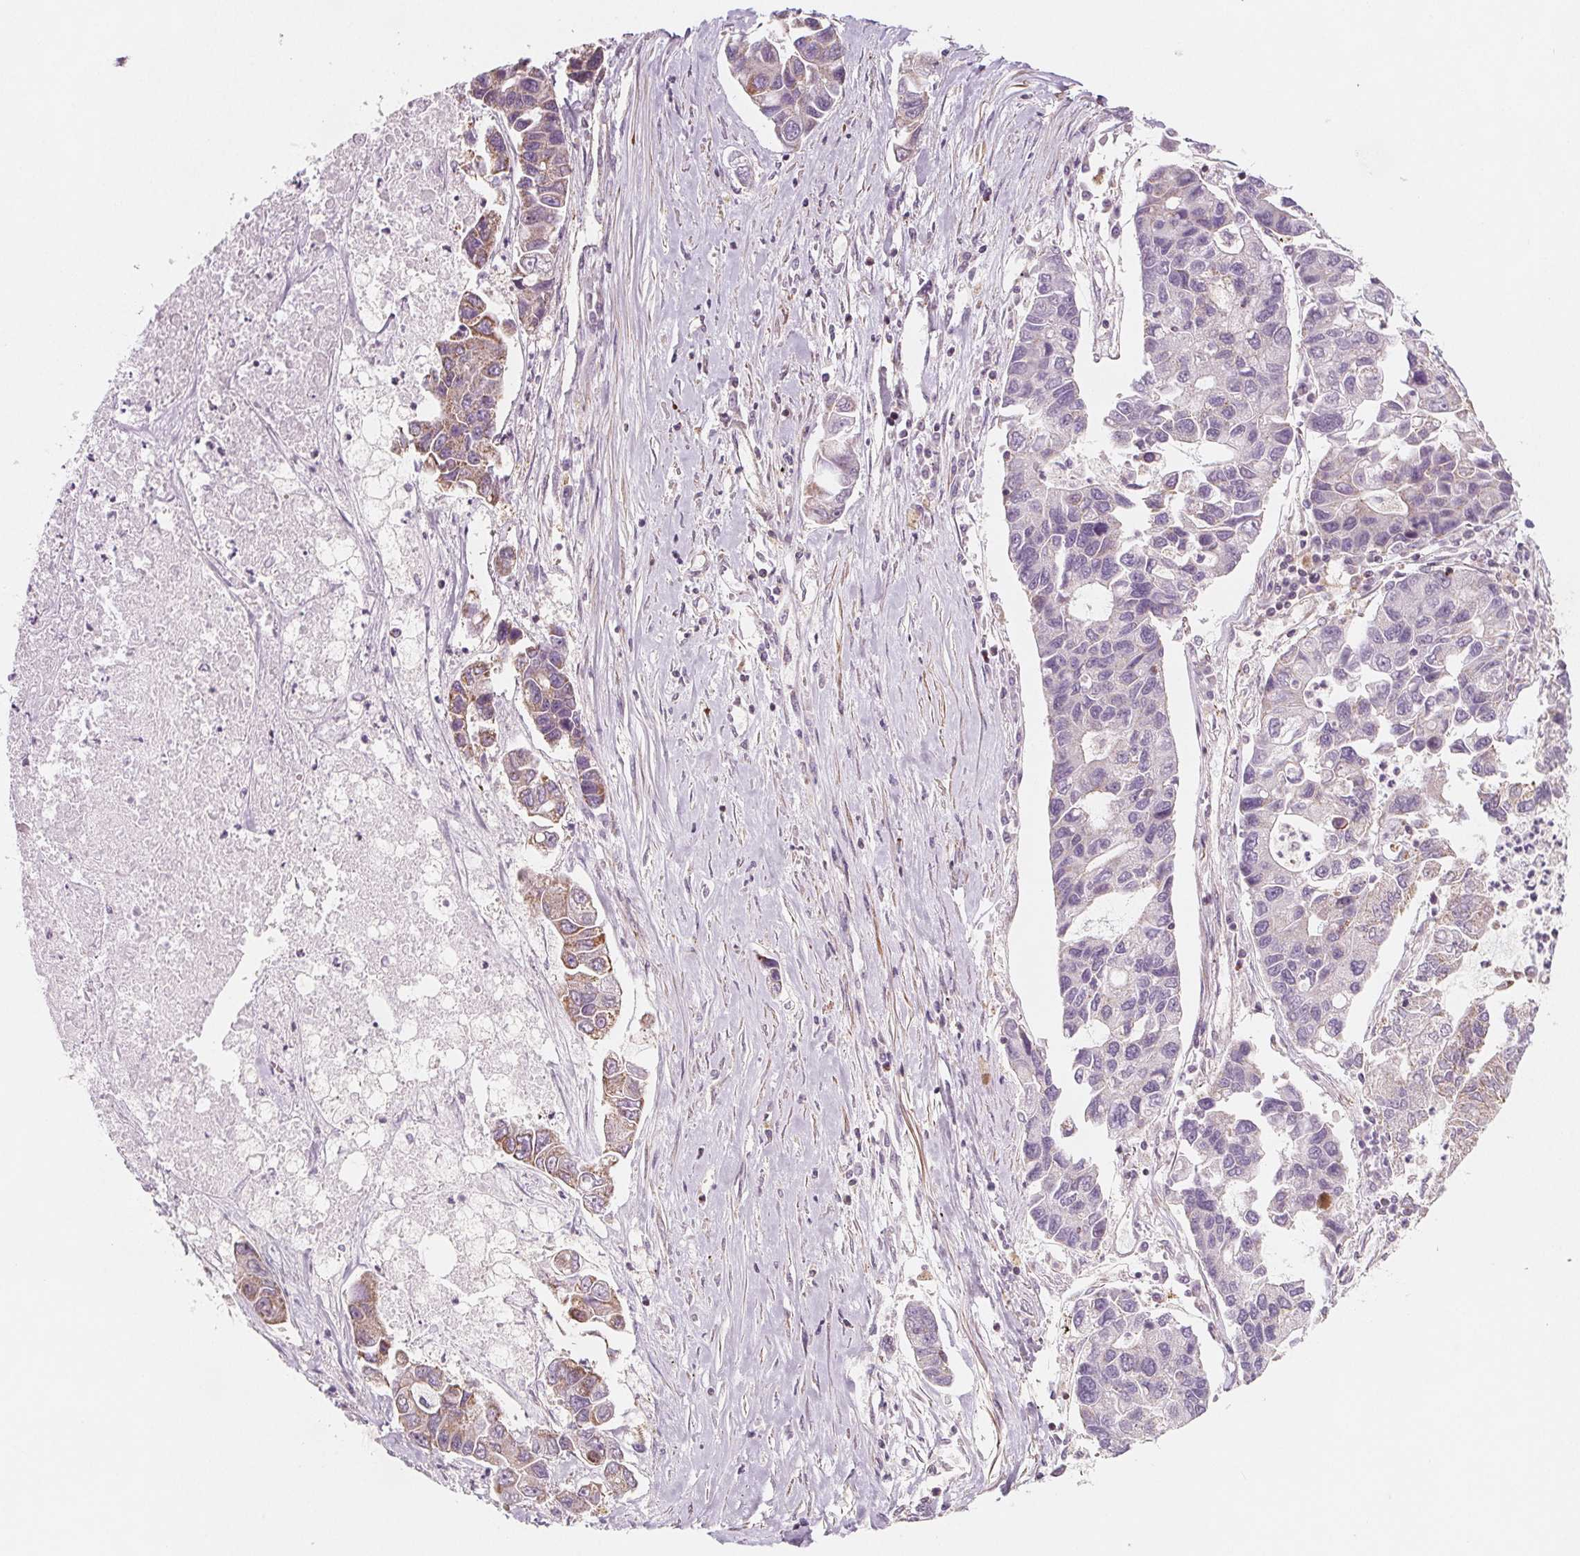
{"staining": {"intensity": "weak", "quantity": "<25%", "location": "cytoplasmic/membranous"}, "tissue": "lung cancer", "cell_type": "Tumor cells", "image_type": "cancer", "snomed": [{"axis": "morphology", "description": "Adenocarcinoma, NOS"}, {"axis": "topography", "description": "Bronchus"}, {"axis": "topography", "description": "Lung"}], "caption": "A high-resolution micrograph shows immunohistochemistry (IHC) staining of lung cancer, which shows no significant staining in tumor cells.", "gene": "ADAM33", "patient": {"sex": "female", "age": 51}}